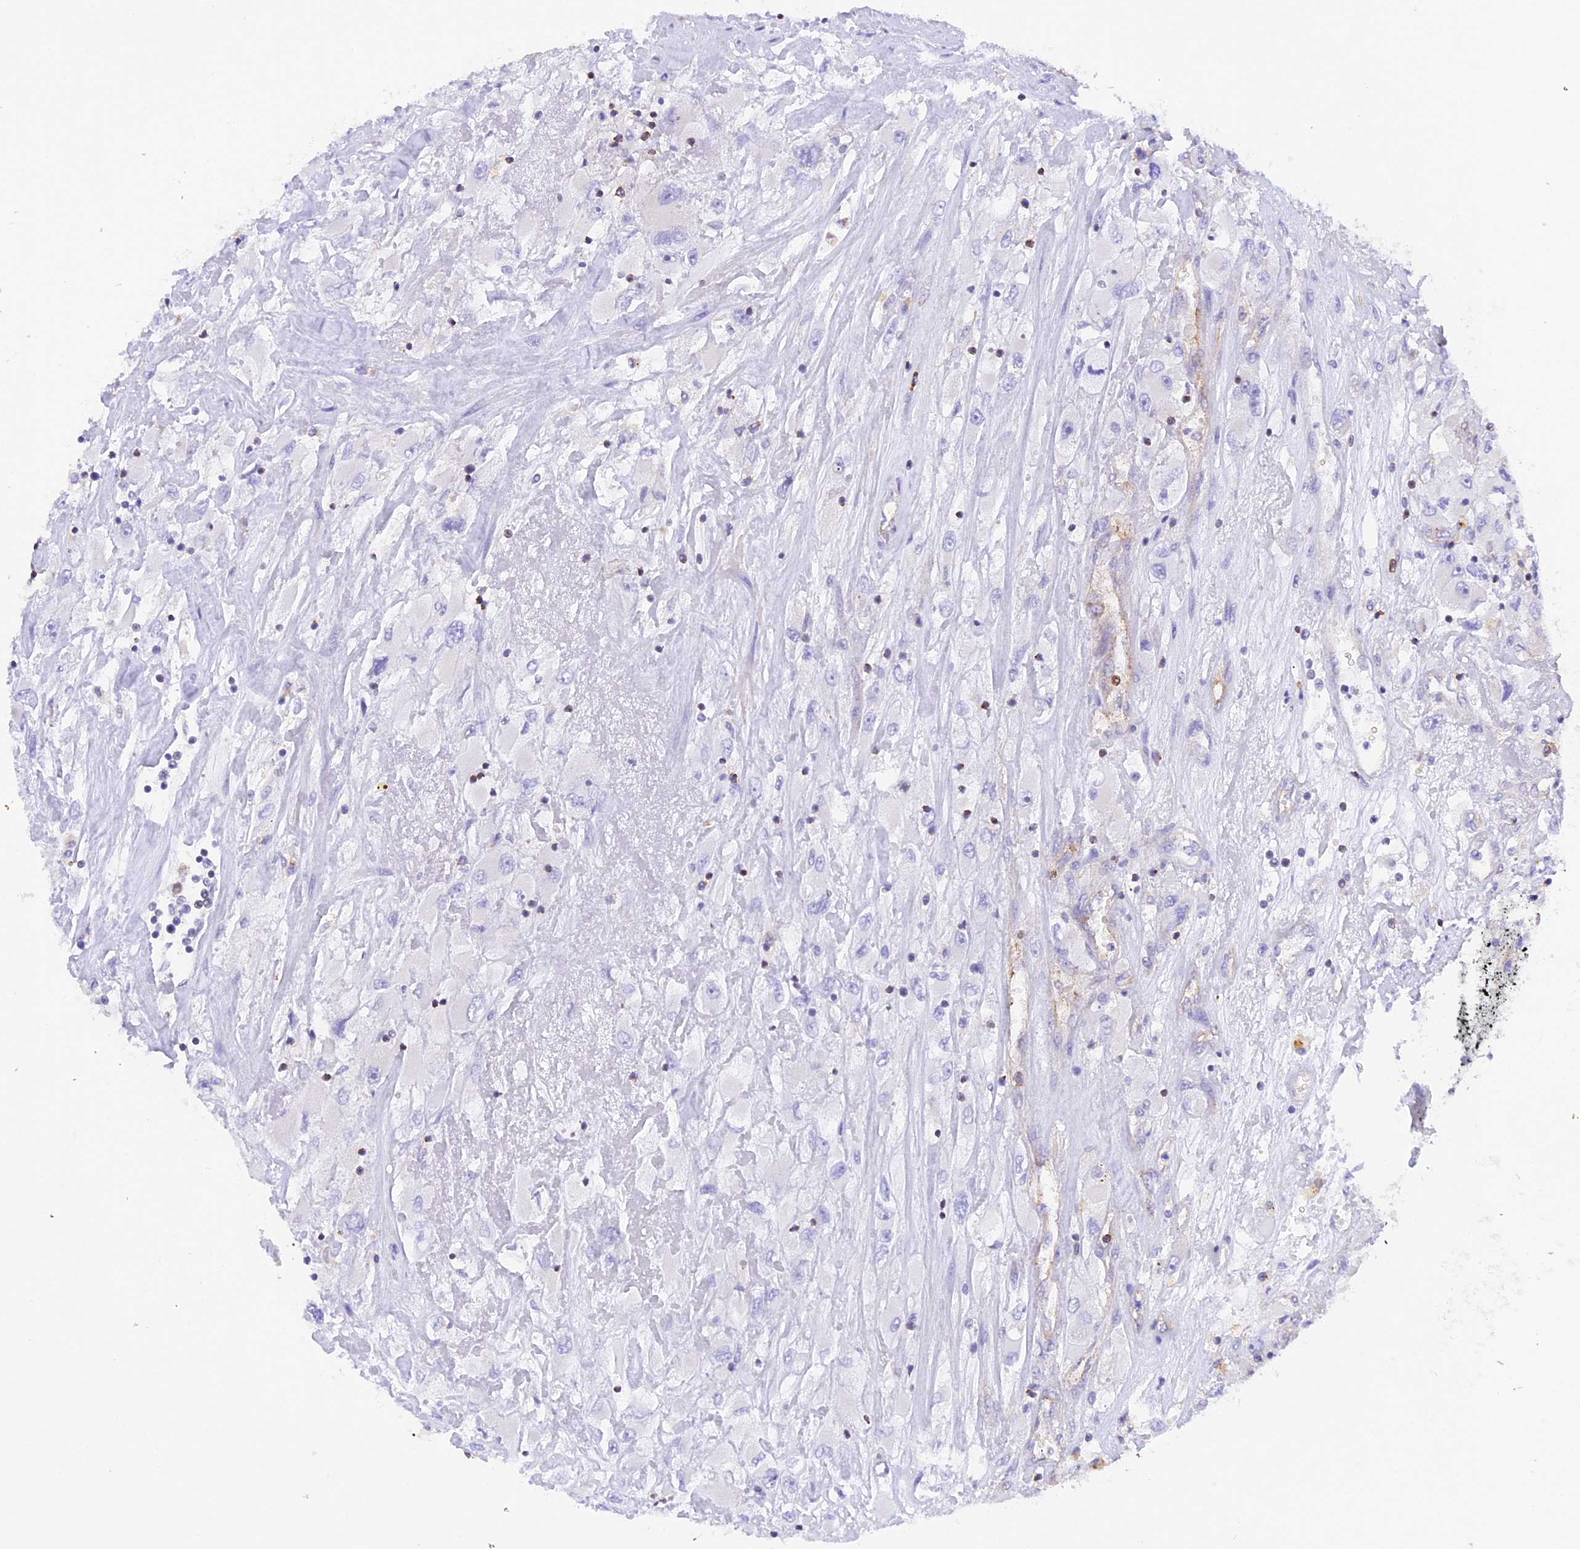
{"staining": {"intensity": "negative", "quantity": "none", "location": "none"}, "tissue": "renal cancer", "cell_type": "Tumor cells", "image_type": "cancer", "snomed": [{"axis": "morphology", "description": "Adenocarcinoma, NOS"}, {"axis": "topography", "description": "Kidney"}], "caption": "This image is of renal adenocarcinoma stained with IHC to label a protein in brown with the nuclei are counter-stained blue. There is no staining in tumor cells.", "gene": "FAM193A", "patient": {"sex": "female", "age": 52}}